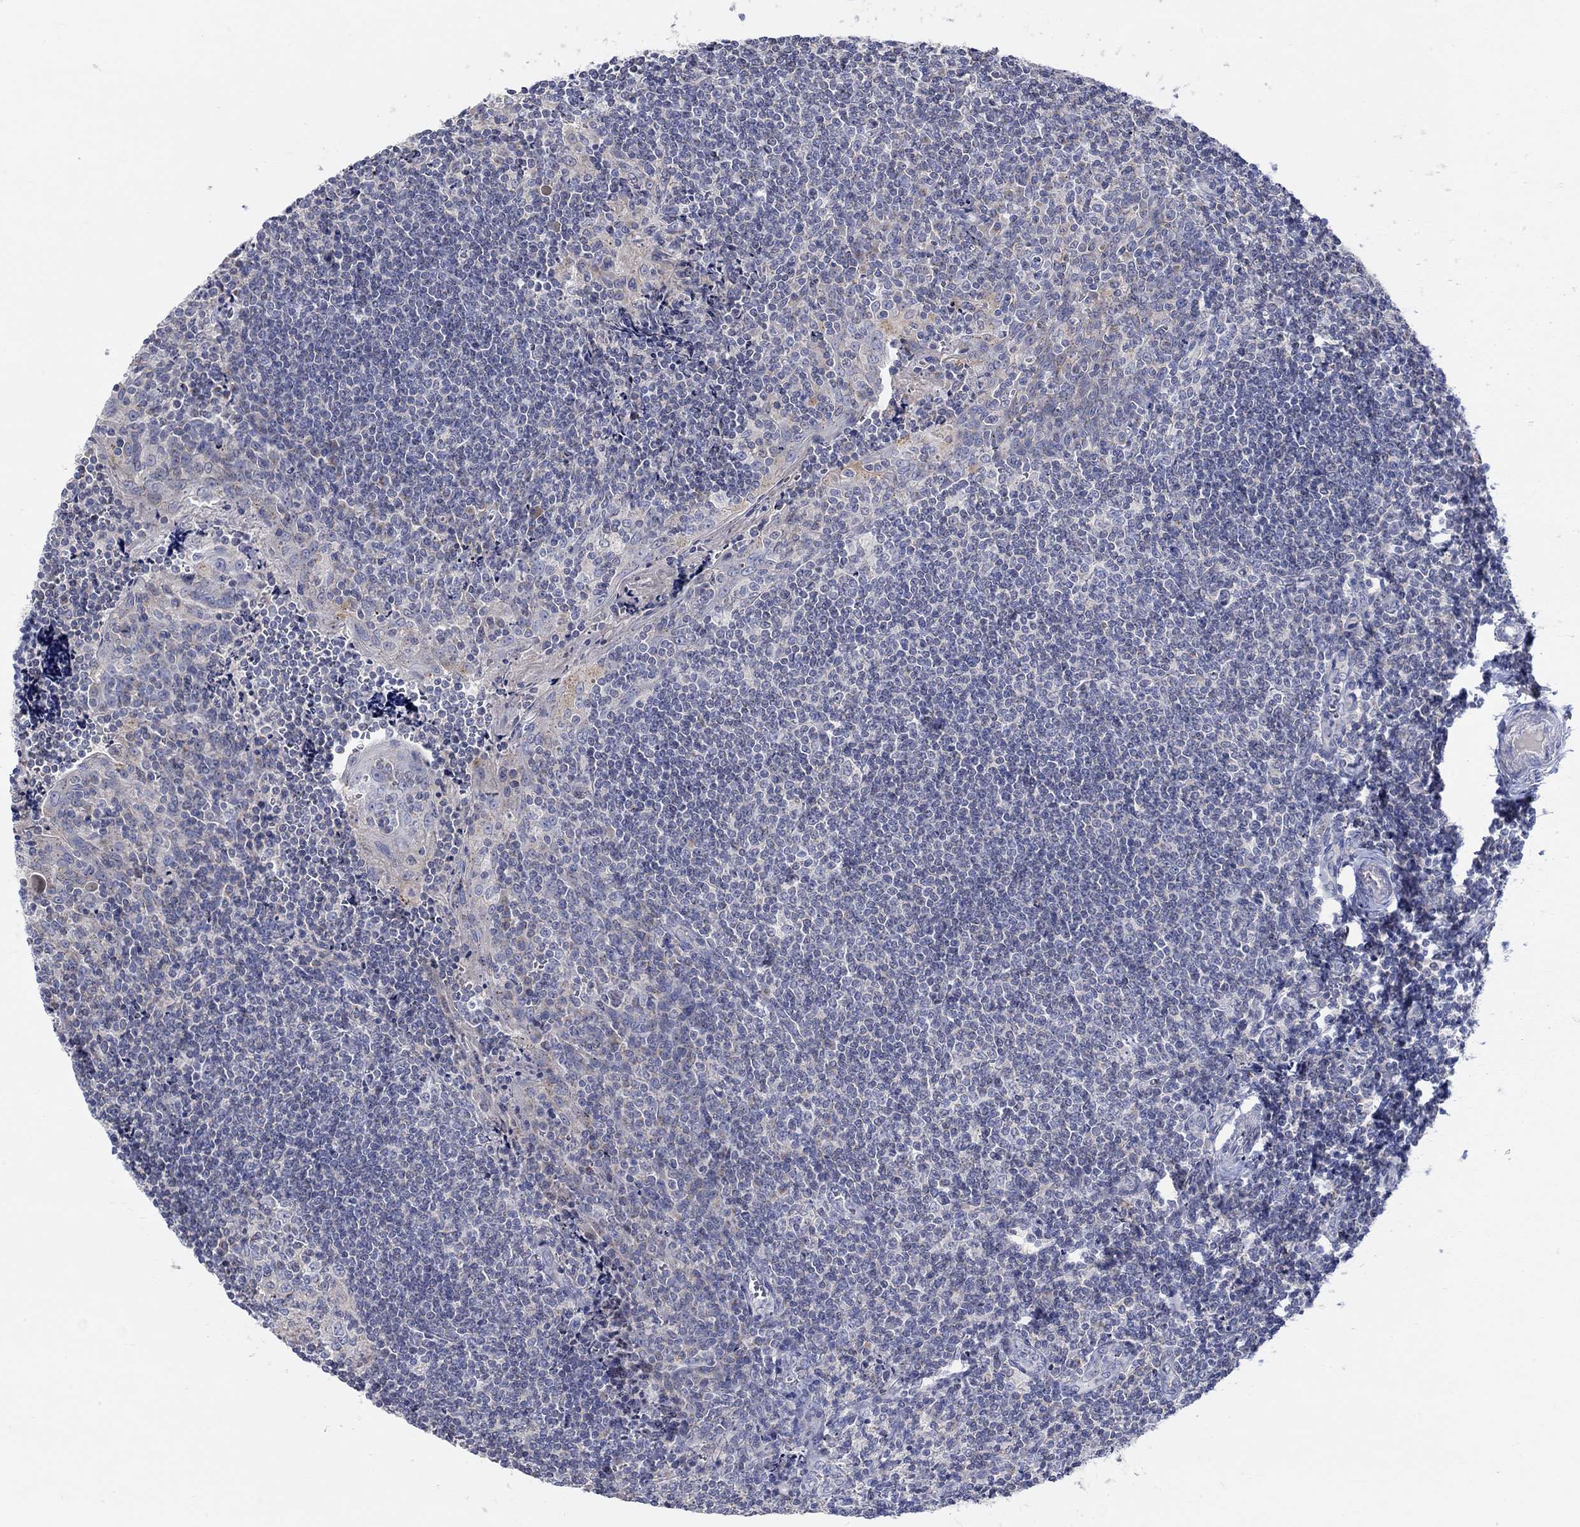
{"staining": {"intensity": "negative", "quantity": "none", "location": "none"}, "tissue": "tonsil", "cell_type": "Germinal center cells", "image_type": "normal", "snomed": [{"axis": "morphology", "description": "Normal tissue, NOS"}, {"axis": "morphology", "description": "Inflammation, NOS"}, {"axis": "topography", "description": "Tonsil"}], "caption": "Immunohistochemistry (IHC) micrograph of unremarkable tonsil: human tonsil stained with DAB exhibits no significant protein expression in germinal center cells. (DAB immunohistochemistry visualized using brightfield microscopy, high magnification).", "gene": "NAV3", "patient": {"sex": "female", "age": 31}}